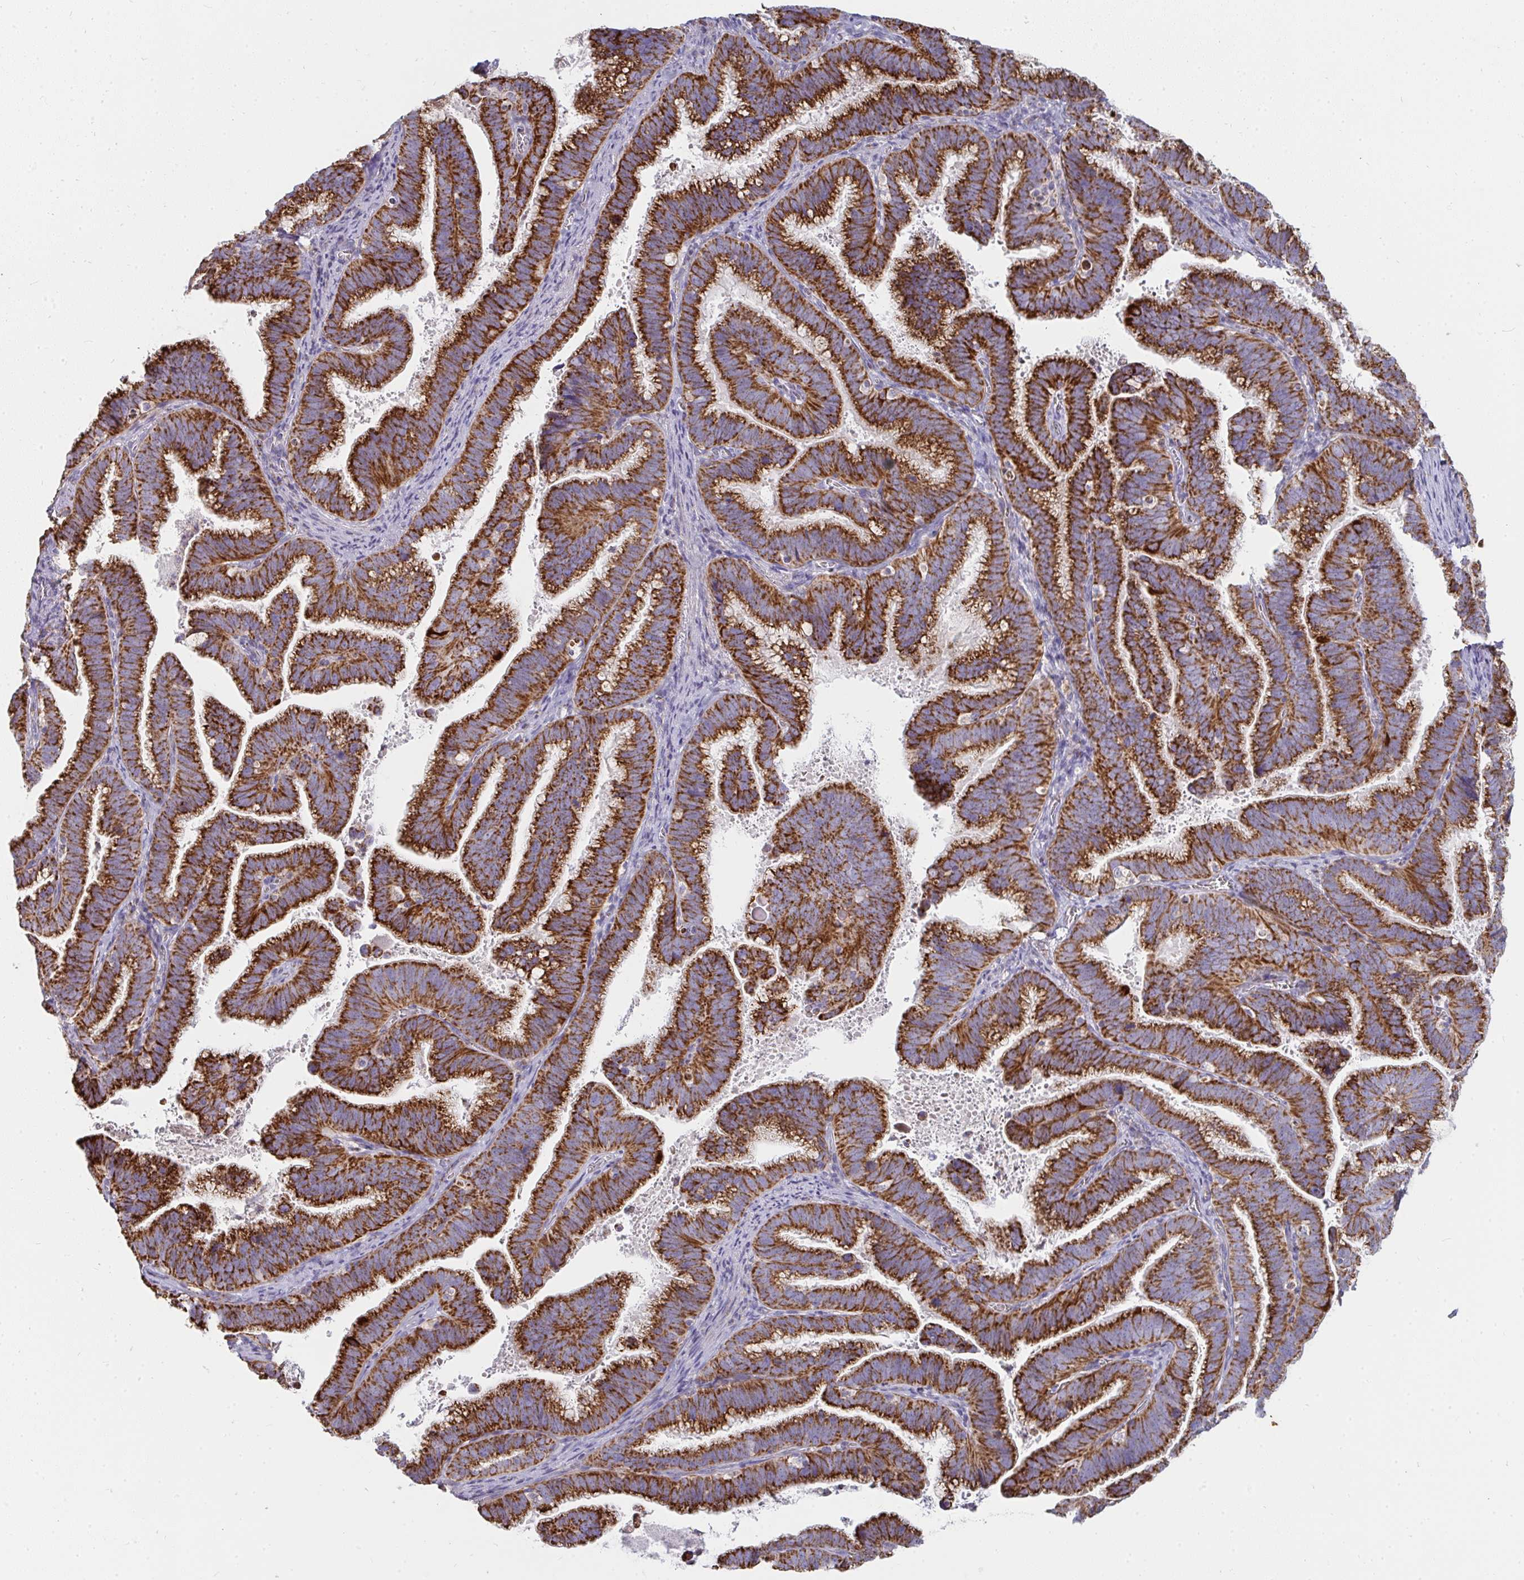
{"staining": {"intensity": "strong", "quantity": ">75%", "location": "cytoplasmic/membranous"}, "tissue": "cervical cancer", "cell_type": "Tumor cells", "image_type": "cancer", "snomed": [{"axis": "morphology", "description": "Adenocarcinoma, NOS"}, {"axis": "topography", "description": "Cervix"}], "caption": "Cervical cancer (adenocarcinoma) stained for a protein exhibits strong cytoplasmic/membranous positivity in tumor cells. The staining was performed using DAB to visualize the protein expression in brown, while the nuclei were stained in blue with hematoxylin (Magnification: 20x).", "gene": "FAHD1", "patient": {"sex": "female", "age": 61}}